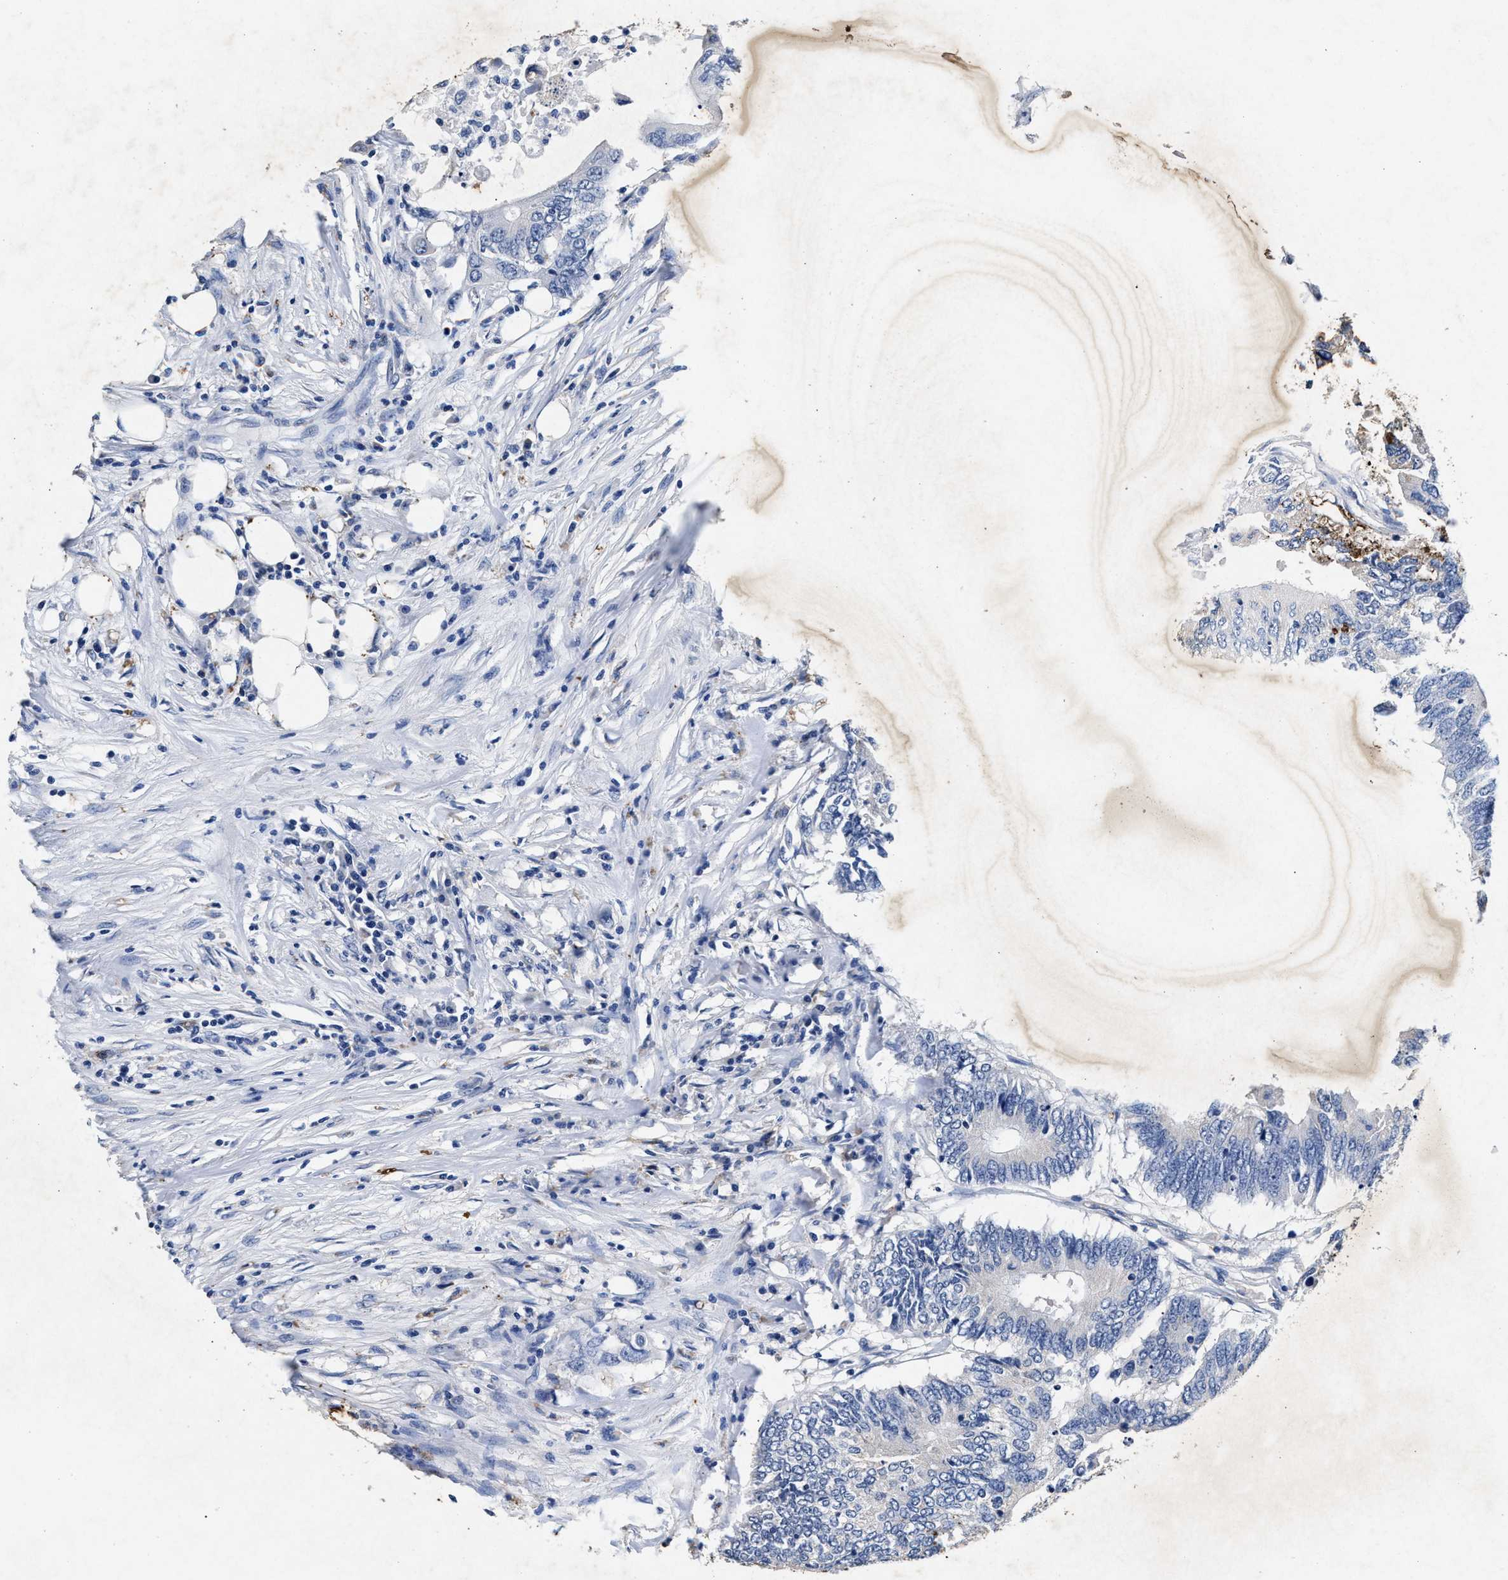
{"staining": {"intensity": "negative", "quantity": "none", "location": "none"}, "tissue": "colorectal cancer", "cell_type": "Tumor cells", "image_type": "cancer", "snomed": [{"axis": "morphology", "description": "Adenocarcinoma, NOS"}, {"axis": "topography", "description": "Colon"}], "caption": "Colorectal cancer (adenocarcinoma) was stained to show a protein in brown. There is no significant staining in tumor cells. (Brightfield microscopy of DAB immunohistochemistry at high magnification).", "gene": "LTB4R2", "patient": {"sex": "male", "age": 71}}